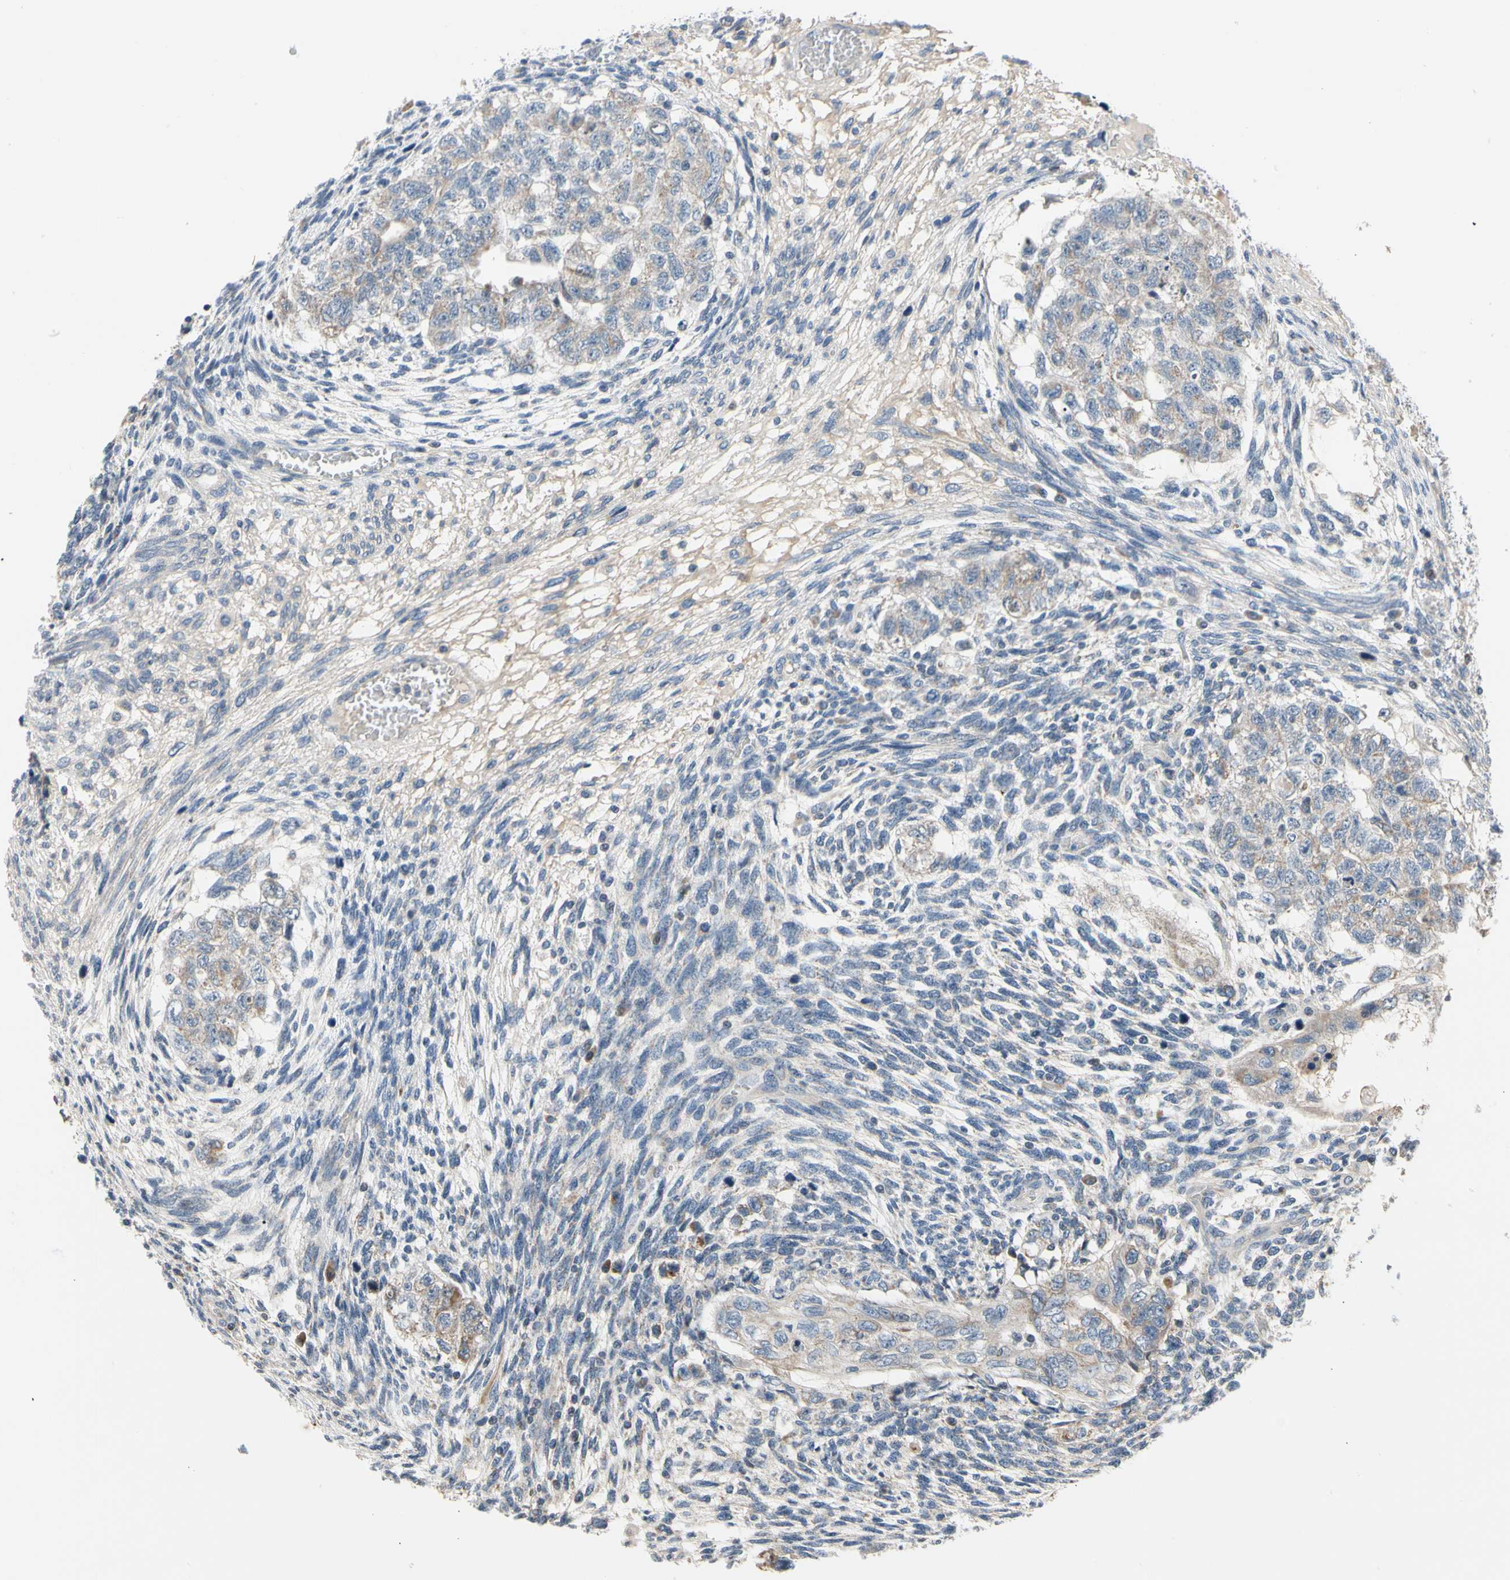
{"staining": {"intensity": "weak", "quantity": ">75%", "location": "cytoplasmic/membranous"}, "tissue": "testis cancer", "cell_type": "Tumor cells", "image_type": "cancer", "snomed": [{"axis": "morphology", "description": "Normal tissue, NOS"}, {"axis": "morphology", "description": "Carcinoma, Embryonal, NOS"}, {"axis": "topography", "description": "Testis"}], "caption": "Tumor cells reveal low levels of weak cytoplasmic/membranous staining in about >75% of cells in testis cancer.", "gene": "SOX30", "patient": {"sex": "male", "age": 36}}